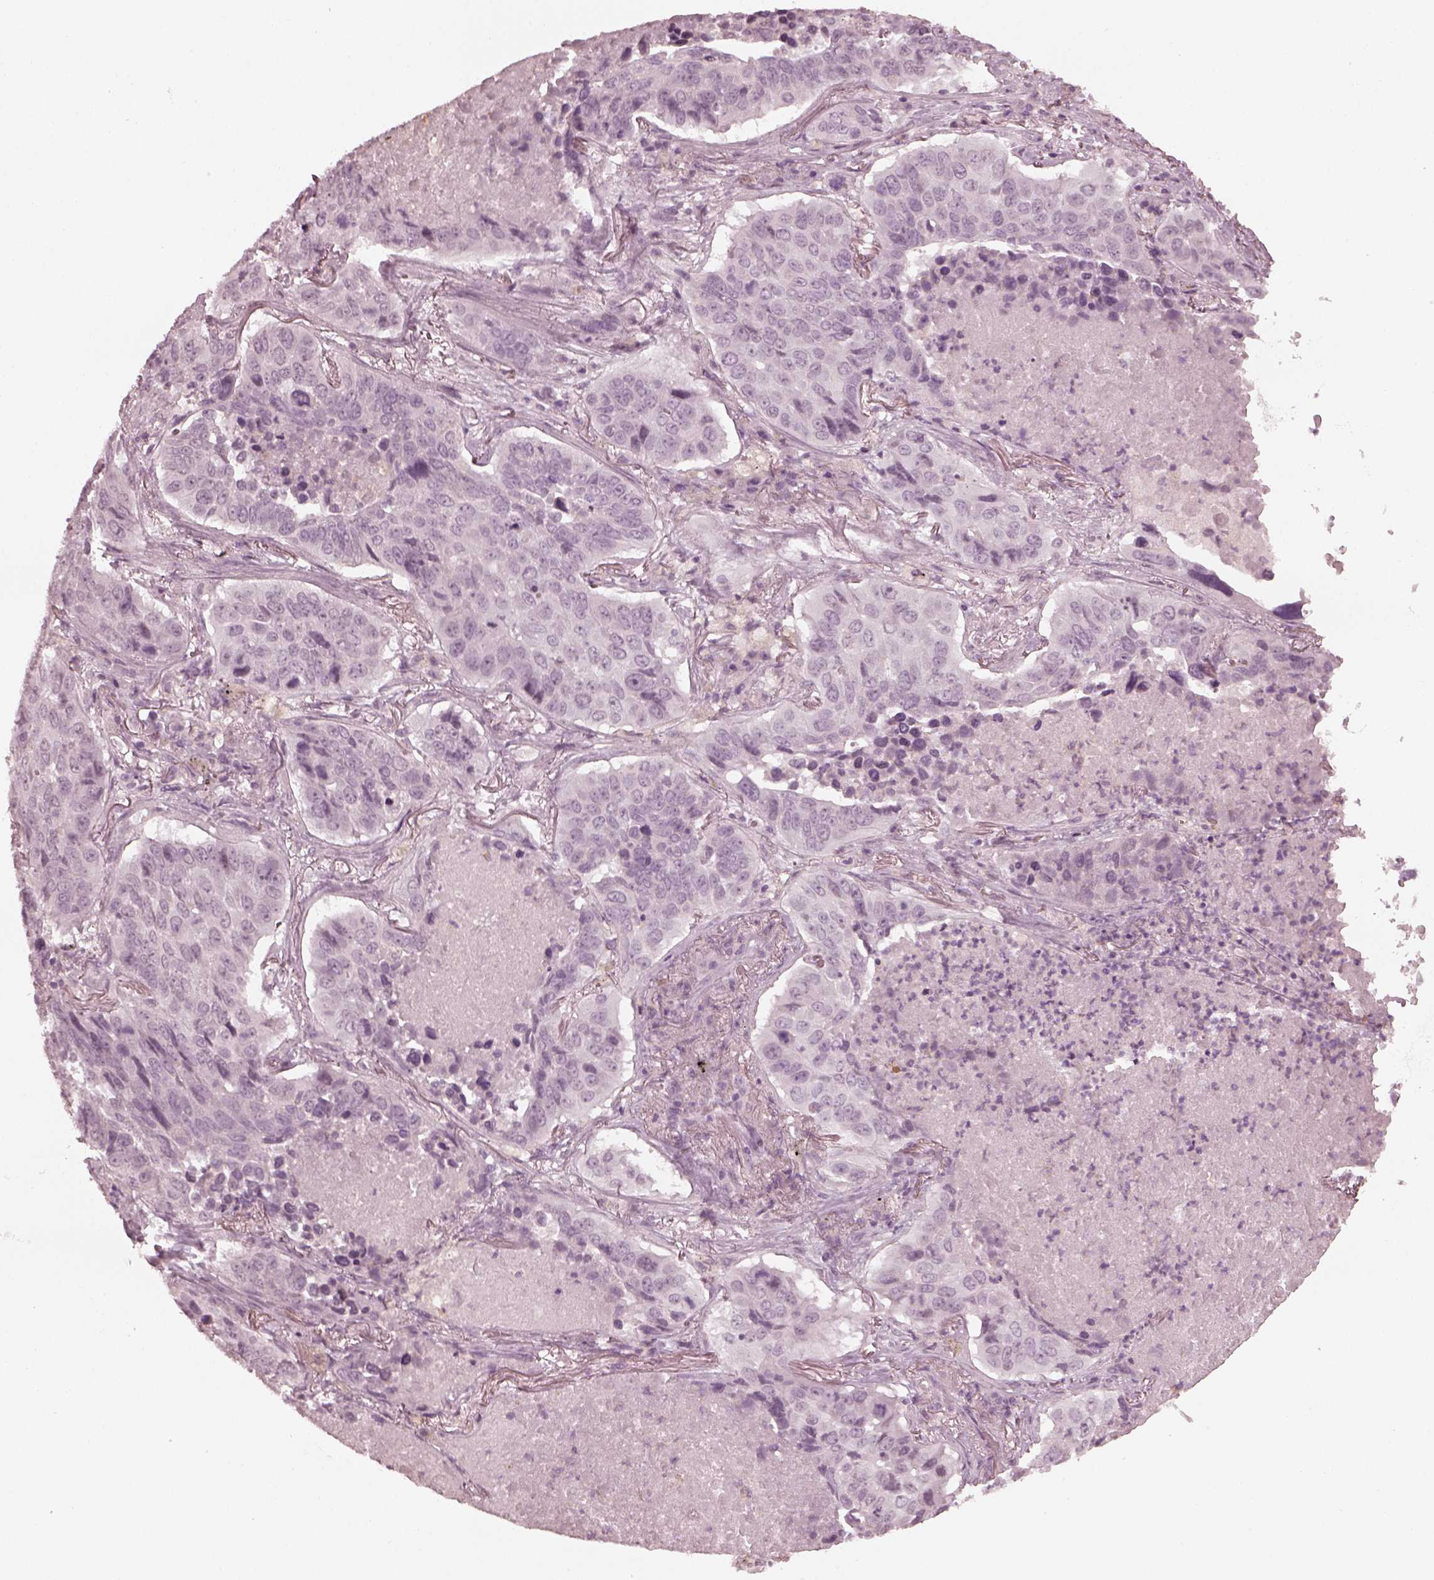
{"staining": {"intensity": "negative", "quantity": "none", "location": "none"}, "tissue": "lung cancer", "cell_type": "Tumor cells", "image_type": "cancer", "snomed": [{"axis": "morphology", "description": "Normal tissue, NOS"}, {"axis": "morphology", "description": "Squamous cell carcinoma, NOS"}, {"axis": "topography", "description": "Bronchus"}, {"axis": "topography", "description": "Lung"}], "caption": "Immunohistochemical staining of lung squamous cell carcinoma shows no significant positivity in tumor cells. Nuclei are stained in blue.", "gene": "CCDC170", "patient": {"sex": "male", "age": 64}}